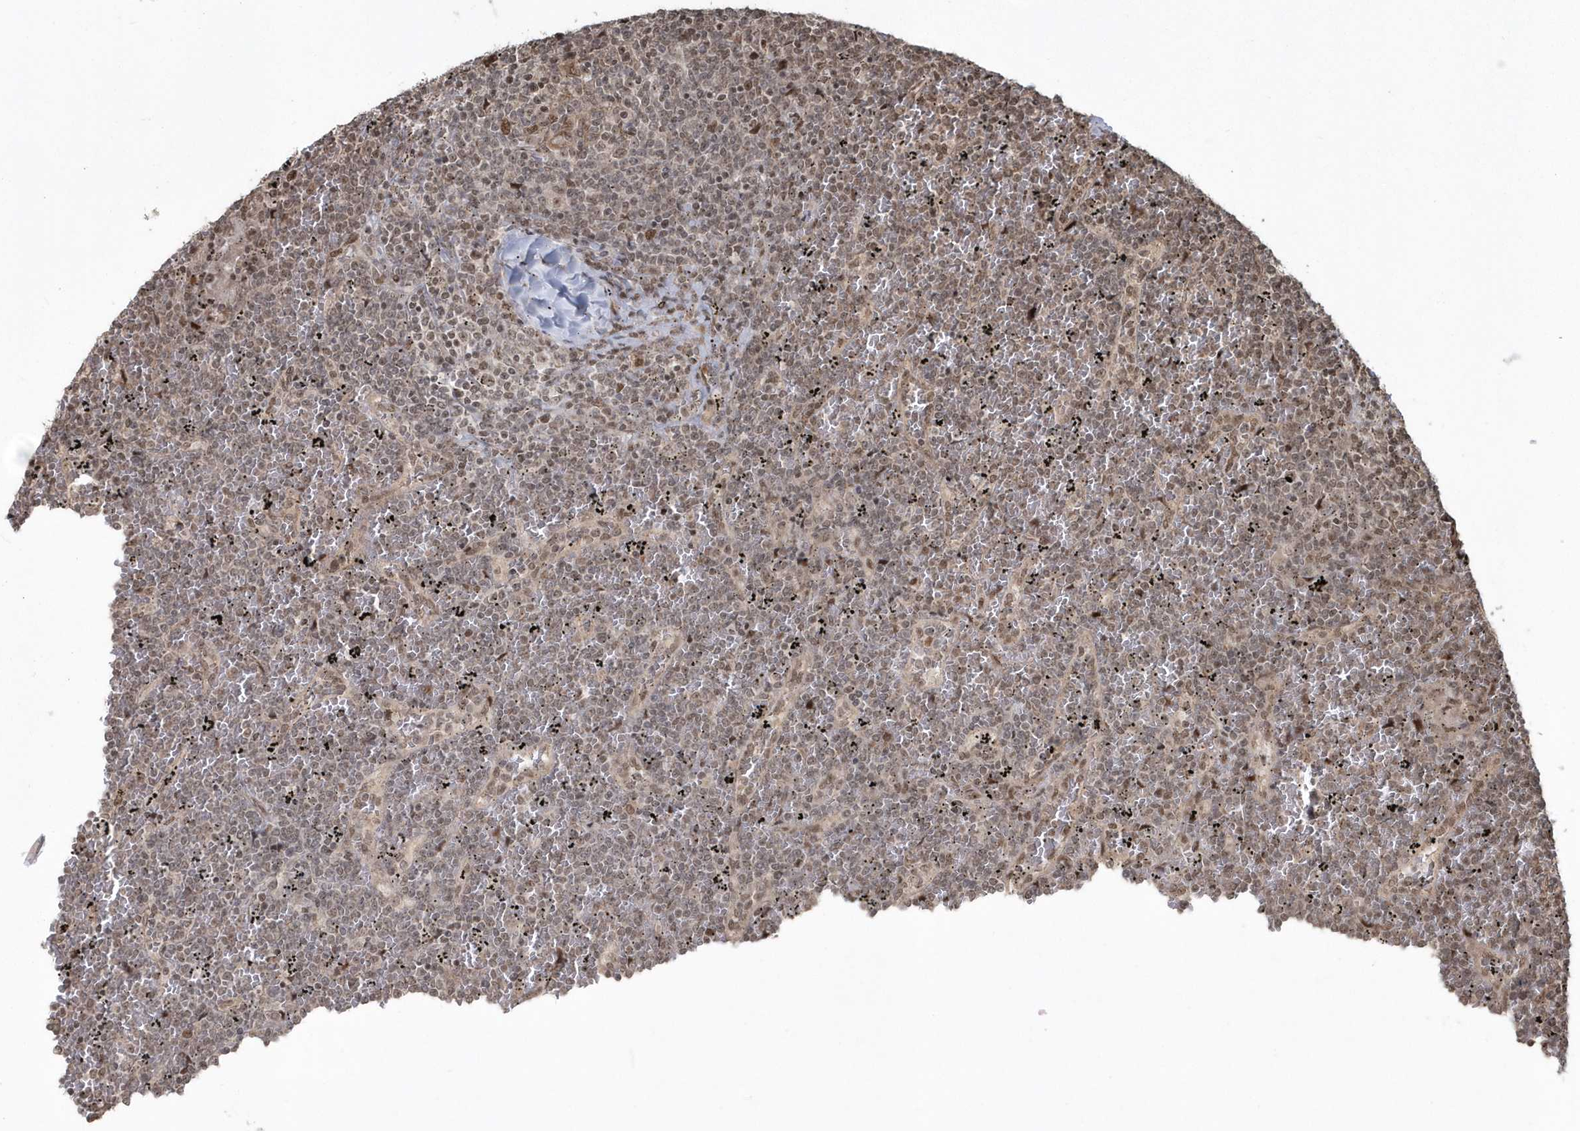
{"staining": {"intensity": "weak", "quantity": "25%-75%", "location": "nuclear"}, "tissue": "lymphoma", "cell_type": "Tumor cells", "image_type": "cancer", "snomed": [{"axis": "morphology", "description": "Malignant lymphoma, non-Hodgkin's type, Low grade"}, {"axis": "topography", "description": "Spleen"}], "caption": "Malignant lymphoma, non-Hodgkin's type (low-grade) tissue demonstrates weak nuclear positivity in about 25%-75% of tumor cells", "gene": "EPB41L4A", "patient": {"sex": "female", "age": 19}}